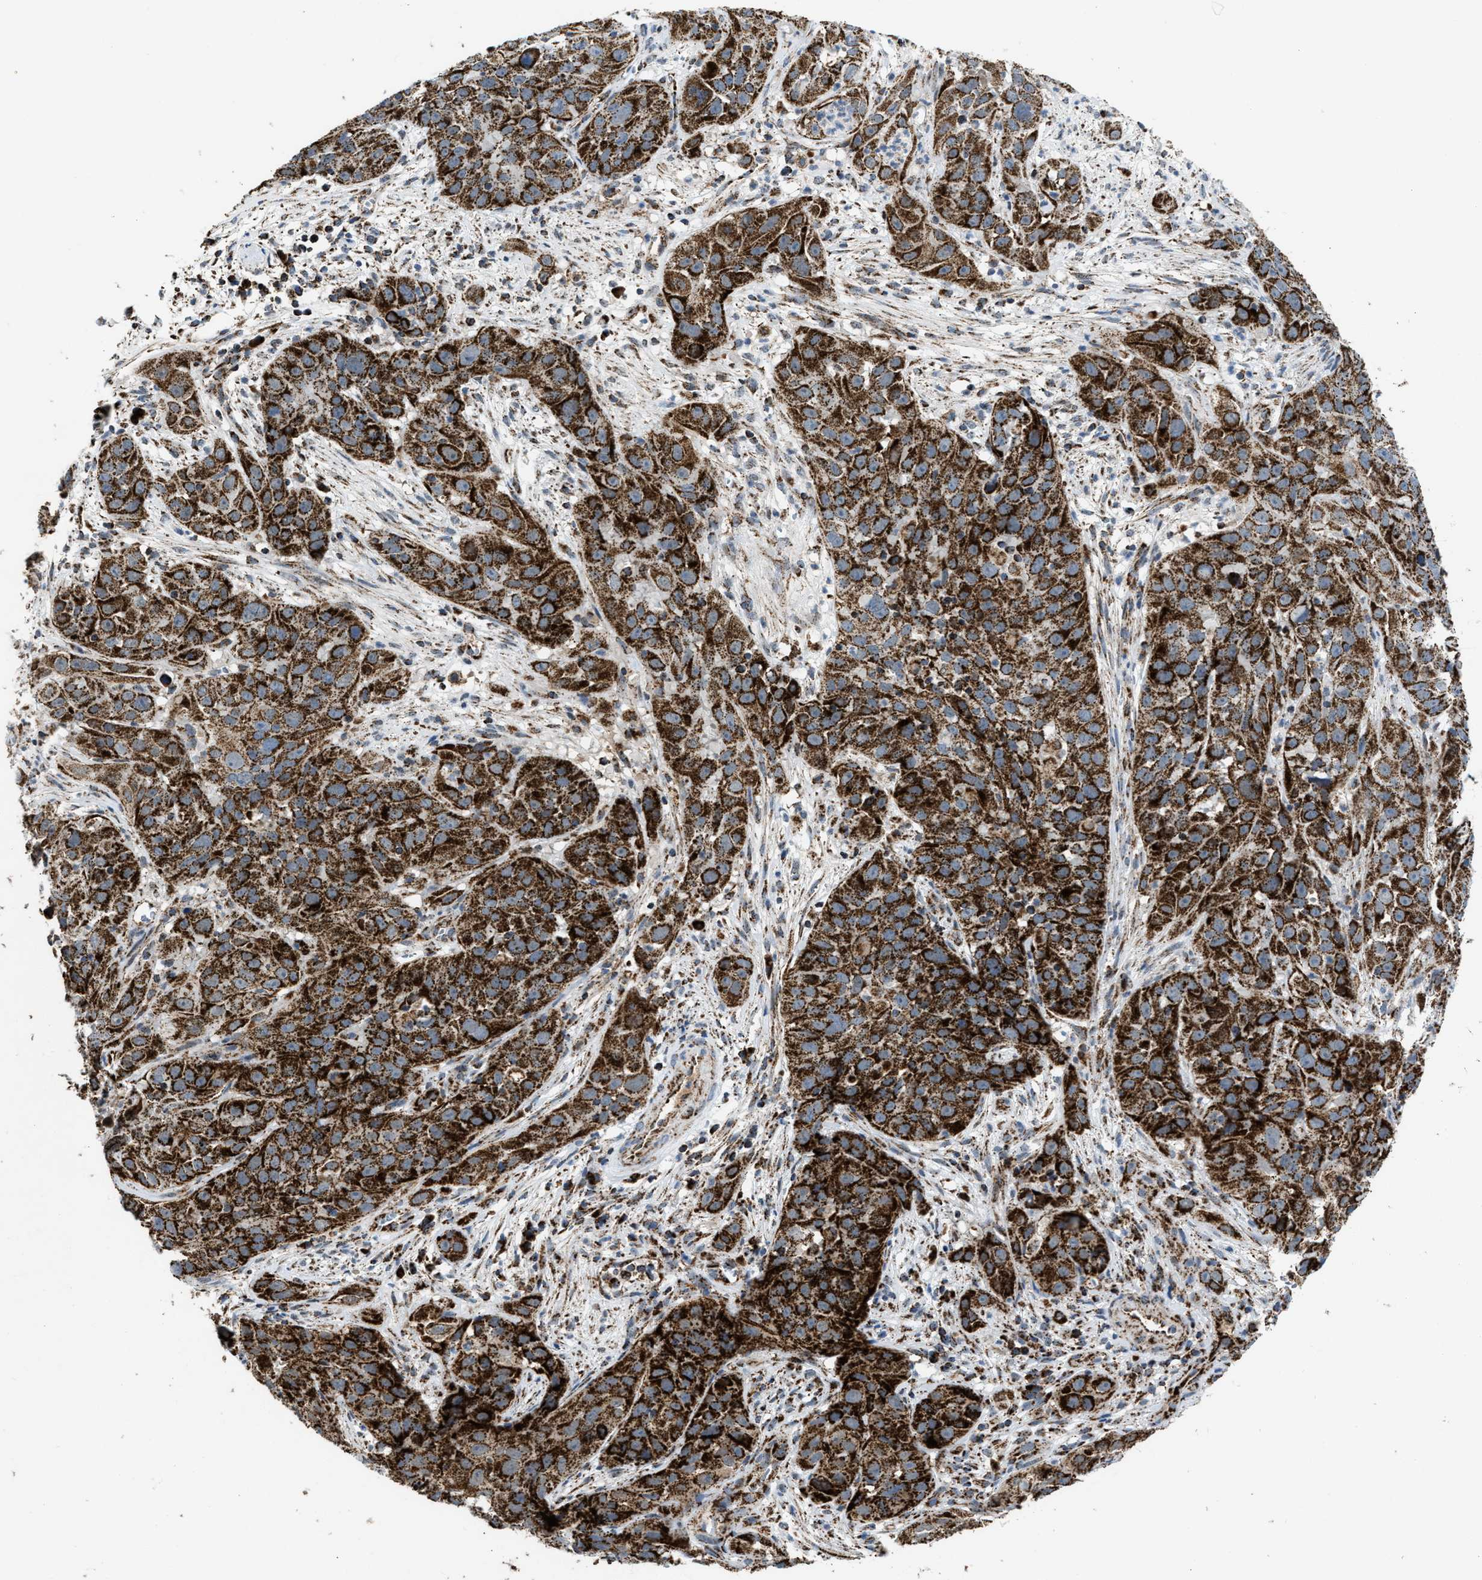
{"staining": {"intensity": "strong", "quantity": ">75%", "location": "cytoplasmic/membranous"}, "tissue": "cervical cancer", "cell_type": "Tumor cells", "image_type": "cancer", "snomed": [{"axis": "morphology", "description": "Squamous cell carcinoma, NOS"}, {"axis": "topography", "description": "Cervix"}], "caption": "Immunohistochemistry (IHC) of cervical cancer exhibits high levels of strong cytoplasmic/membranous positivity in approximately >75% of tumor cells.", "gene": "PMPCA", "patient": {"sex": "female", "age": 32}}